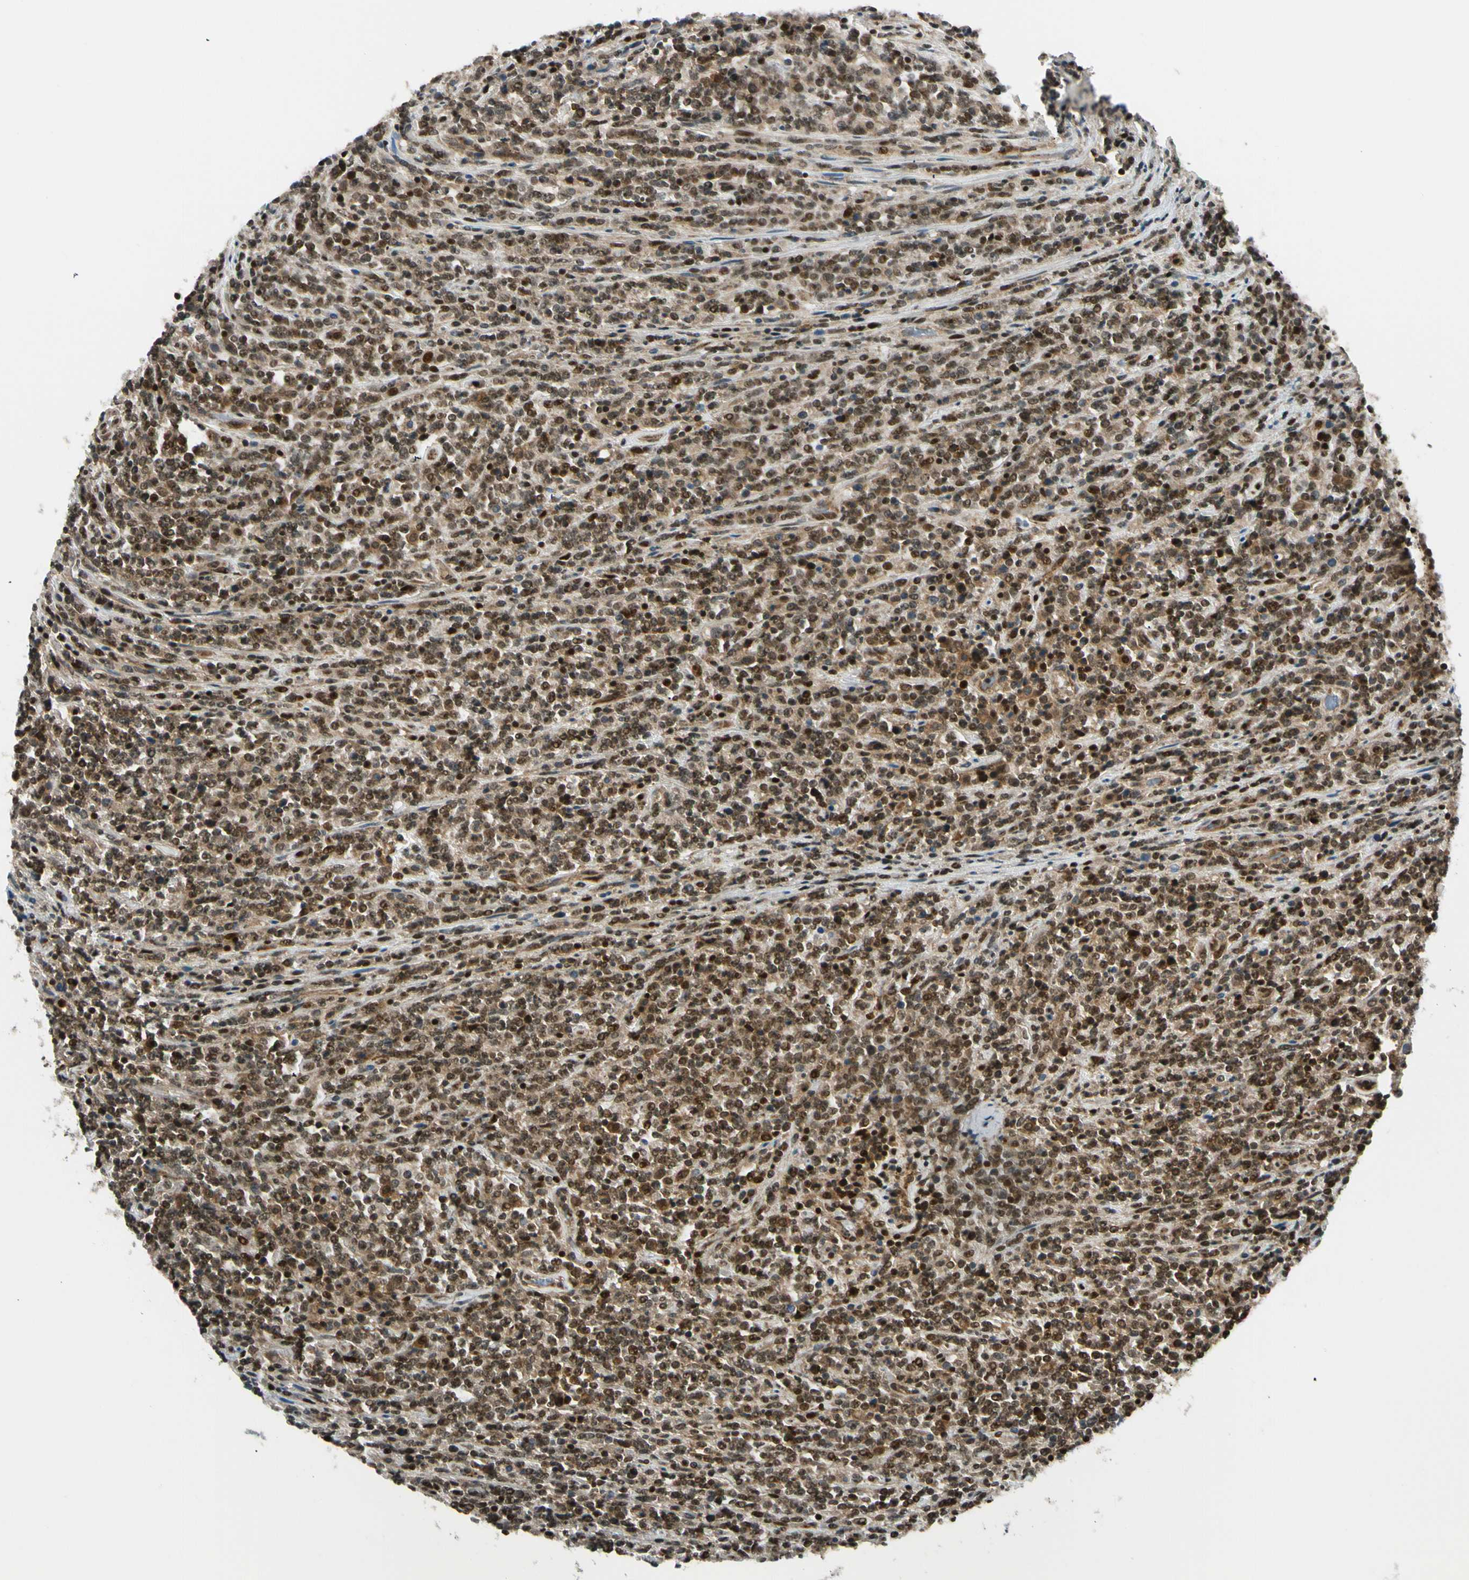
{"staining": {"intensity": "strong", "quantity": ">75%", "location": "cytoplasmic/membranous,nuclear"}, "tissue": "lymphoma", "cell_type": "Tumor cells", "image_type": "cancer", "snomed": [{"axis": "morphology", "description": "Malignant lymphoma, non-Hodgkin's type, High grade"}, {"axis": "topography", "description": "Soft tissue"}], "caption": "Protein analysis of lymphoma tissue exhibits strong cytoplasmic/membranous and nuclear positivity in about >75% of tumor cells. (Stains: DAB in brown, nuclei in blue, Microscopy: brightfield microscopy at high magnification).", "gene": "DAXX", "patient": {"sex": "male", "age": 18}}